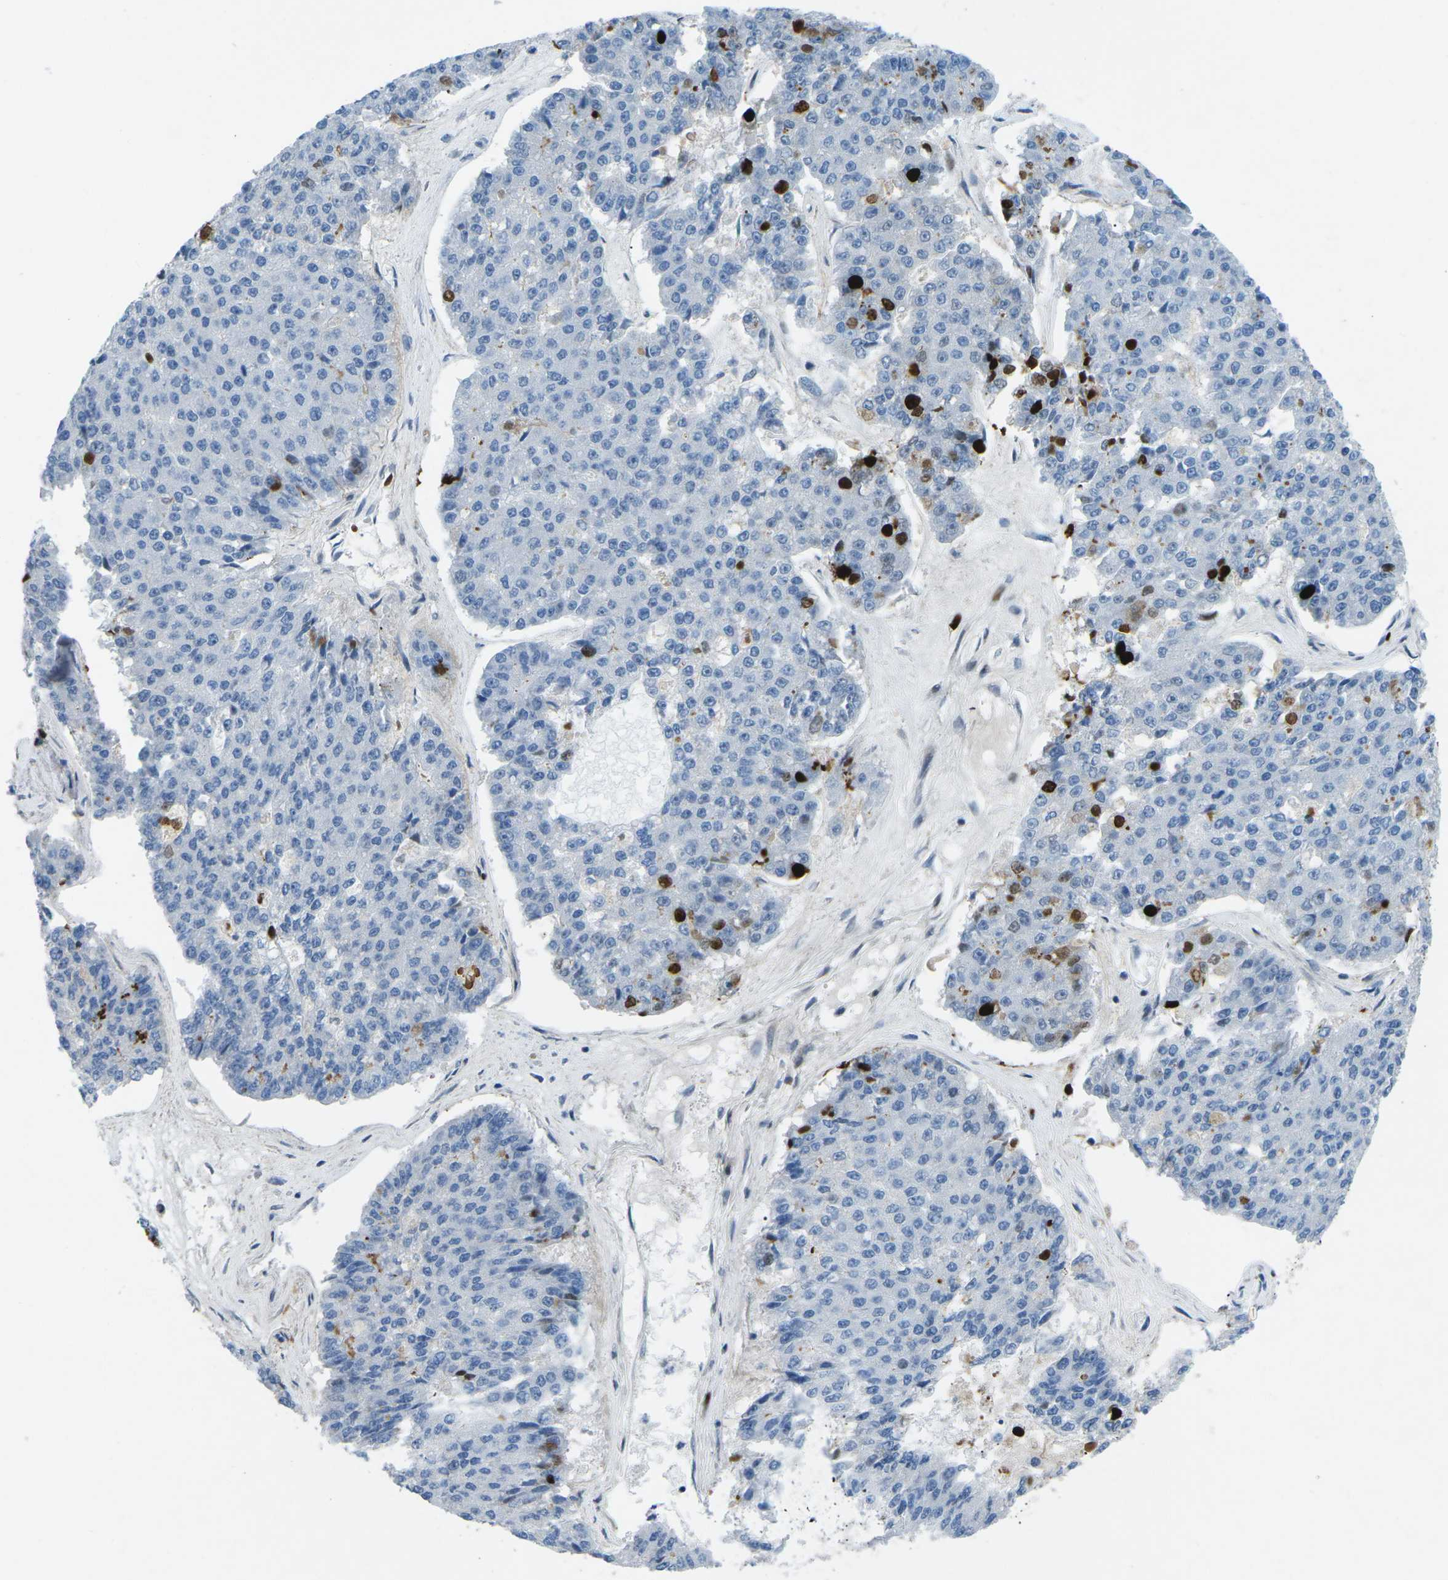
{"staining": {"intensity": "negative", "quantity": "none", "location": "none"}, "tissue": "pancreatic cancer", "cell_type": "Tumor cells", "image_type": "cancer", "snomed": [{"axis": "morphology", "description": "Adenocarcinoma, NOS"}, {"axis": "topography", "description": "Pancreas"}], "caption": "Immunohistochemical staining of human pancreatic adenocarcinoma shows no significant expression in tumor cells.", "gene": "MBNL1", "patient": {"sex": "male", "age": 50}}